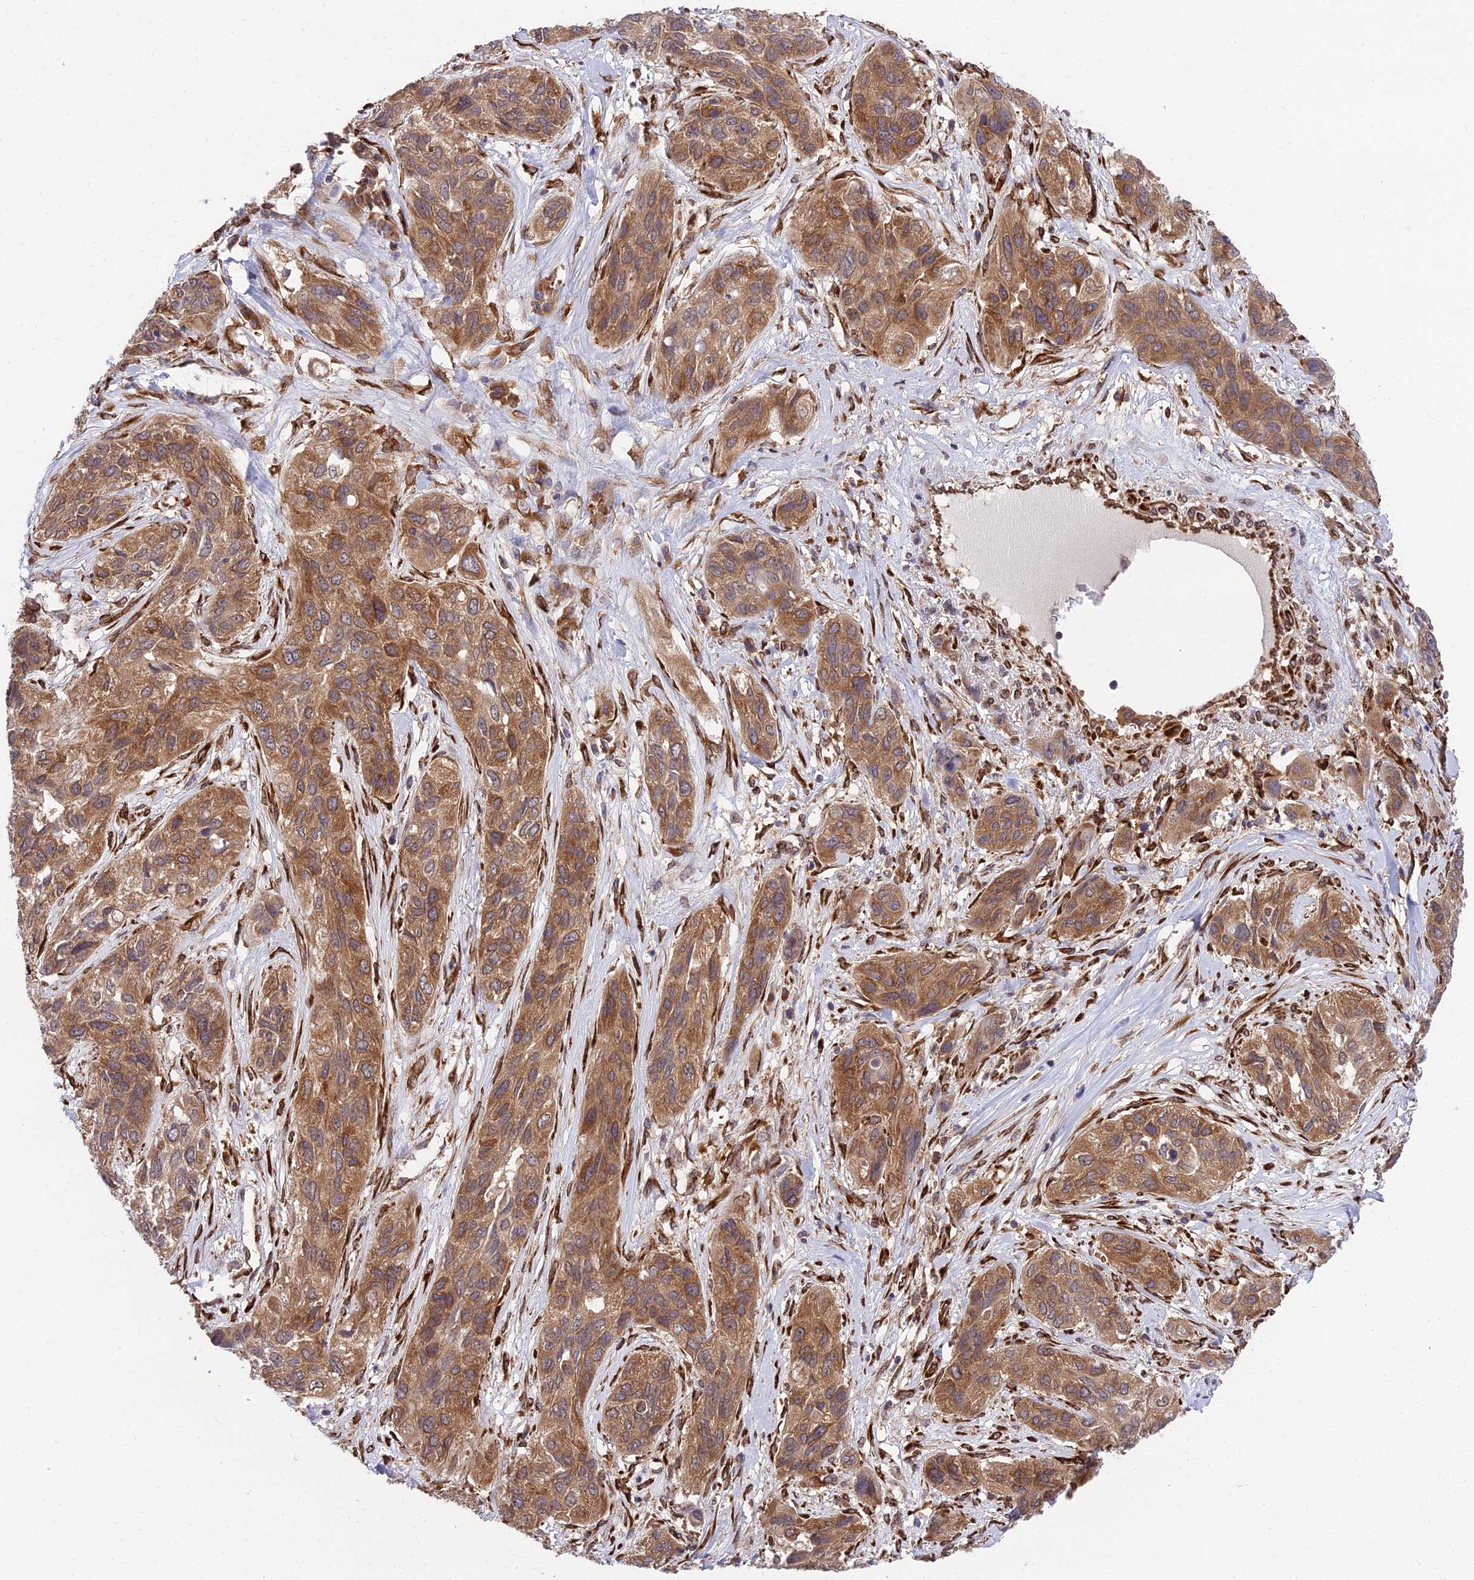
{"staining": {"intensity": "moderate", "quantity": ">75%", "location": "cytoplasmic/membranous"}, "tissue": "lung cancer", "cell_type": "Tumor cells", "image_type": "cancer", "snomed": [{"axis": "morphology", "description": "Squamous cell carcinoma, NOS"}, {"axis": "topography", "description": "Lung"}], "caption": "Immunohistochemistry (IHC) of lung cancer (squamous cell carcinoma) demonstrates medium levels of moderate cytoplasmic/membranous staining in about >75% of tumor cells.", "gene": "DHCR7", "patient": {"sex": "female", "age": 70}}